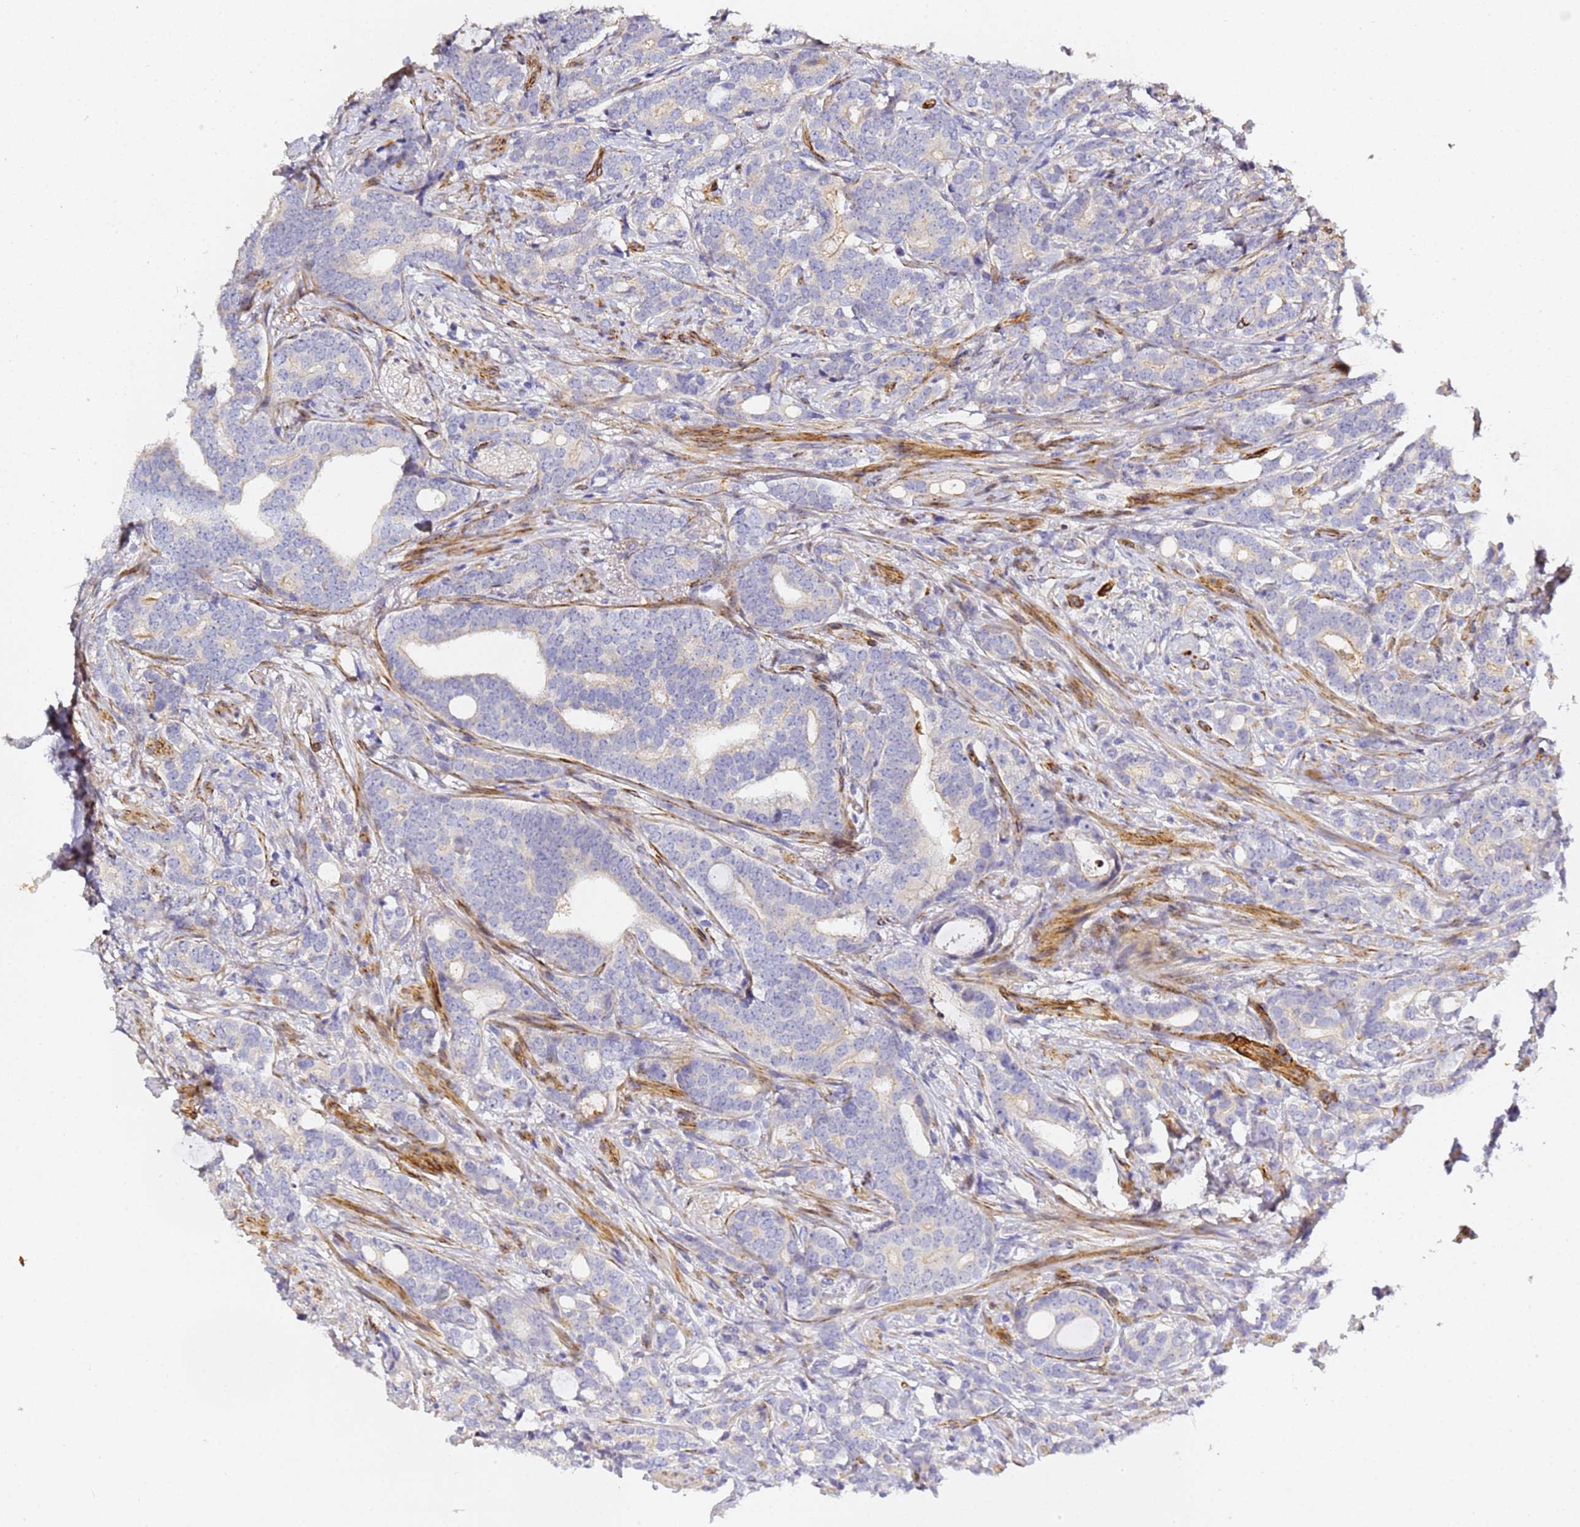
{"staining": {"intensity": "negative", "quantity": "none", "location": "none"}, "tissue": "prostate cancer", "cell_type": "Tumor cells", "image_type": "cancer", "snomed": [{"axis": "morphology", "description": "Adenocarcinoma, Low grade"}, {"axis": "topography", "description": "Prostate"}], "caption": "IHC micrograph of prostate cancer stained for a protein (brown), which reveals no staining in tumor cells. The staining was performed using DAB (3,3'-diaminobenzidine) to visualize the protein expression in brown, while the nuclei were stained in blue with hematoxylin (Magnification: 20x).", "gene": "CFH", "patient": {"sex": "male", "age": 71}}